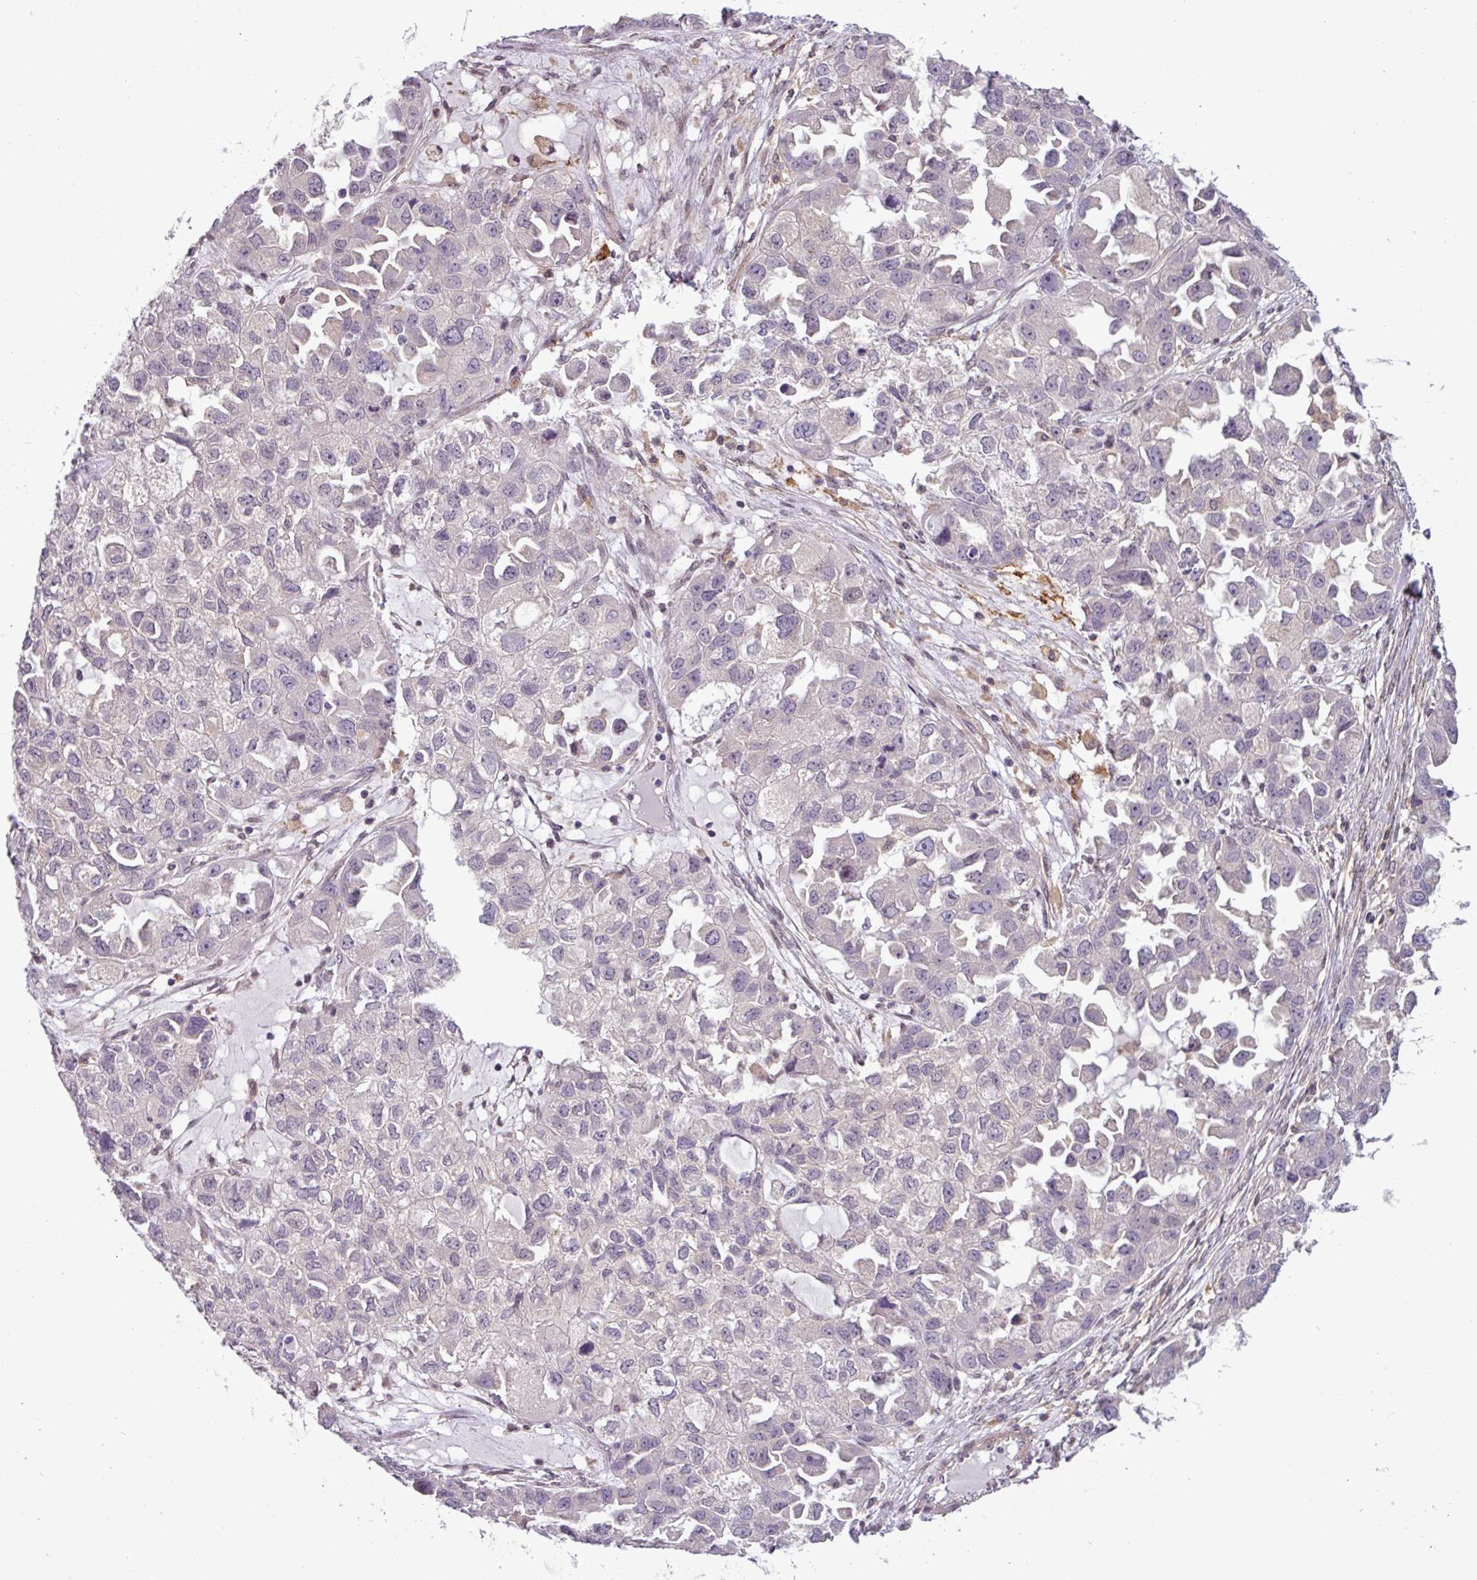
{"staining": {"intensity": "negative", "quantity": "none", "location": "none"}, "tissue": "ovarian cancer", "cell_type": "Tumor cells", "image_type": "cancer", "snomed": [{"axis": "morphology", "description": "Cystadenocarcinoma, serous, NOS"}, {"axis": "topography", "description": "Ovary"}], "caption": "Ovarian cancer (serous cystadenocarcinoma) was stained to show a protein in brown. There is no significant staining in tumor cells.", "gene": "NPFFR1", "patient": {"sex": "female", "age": 84}}